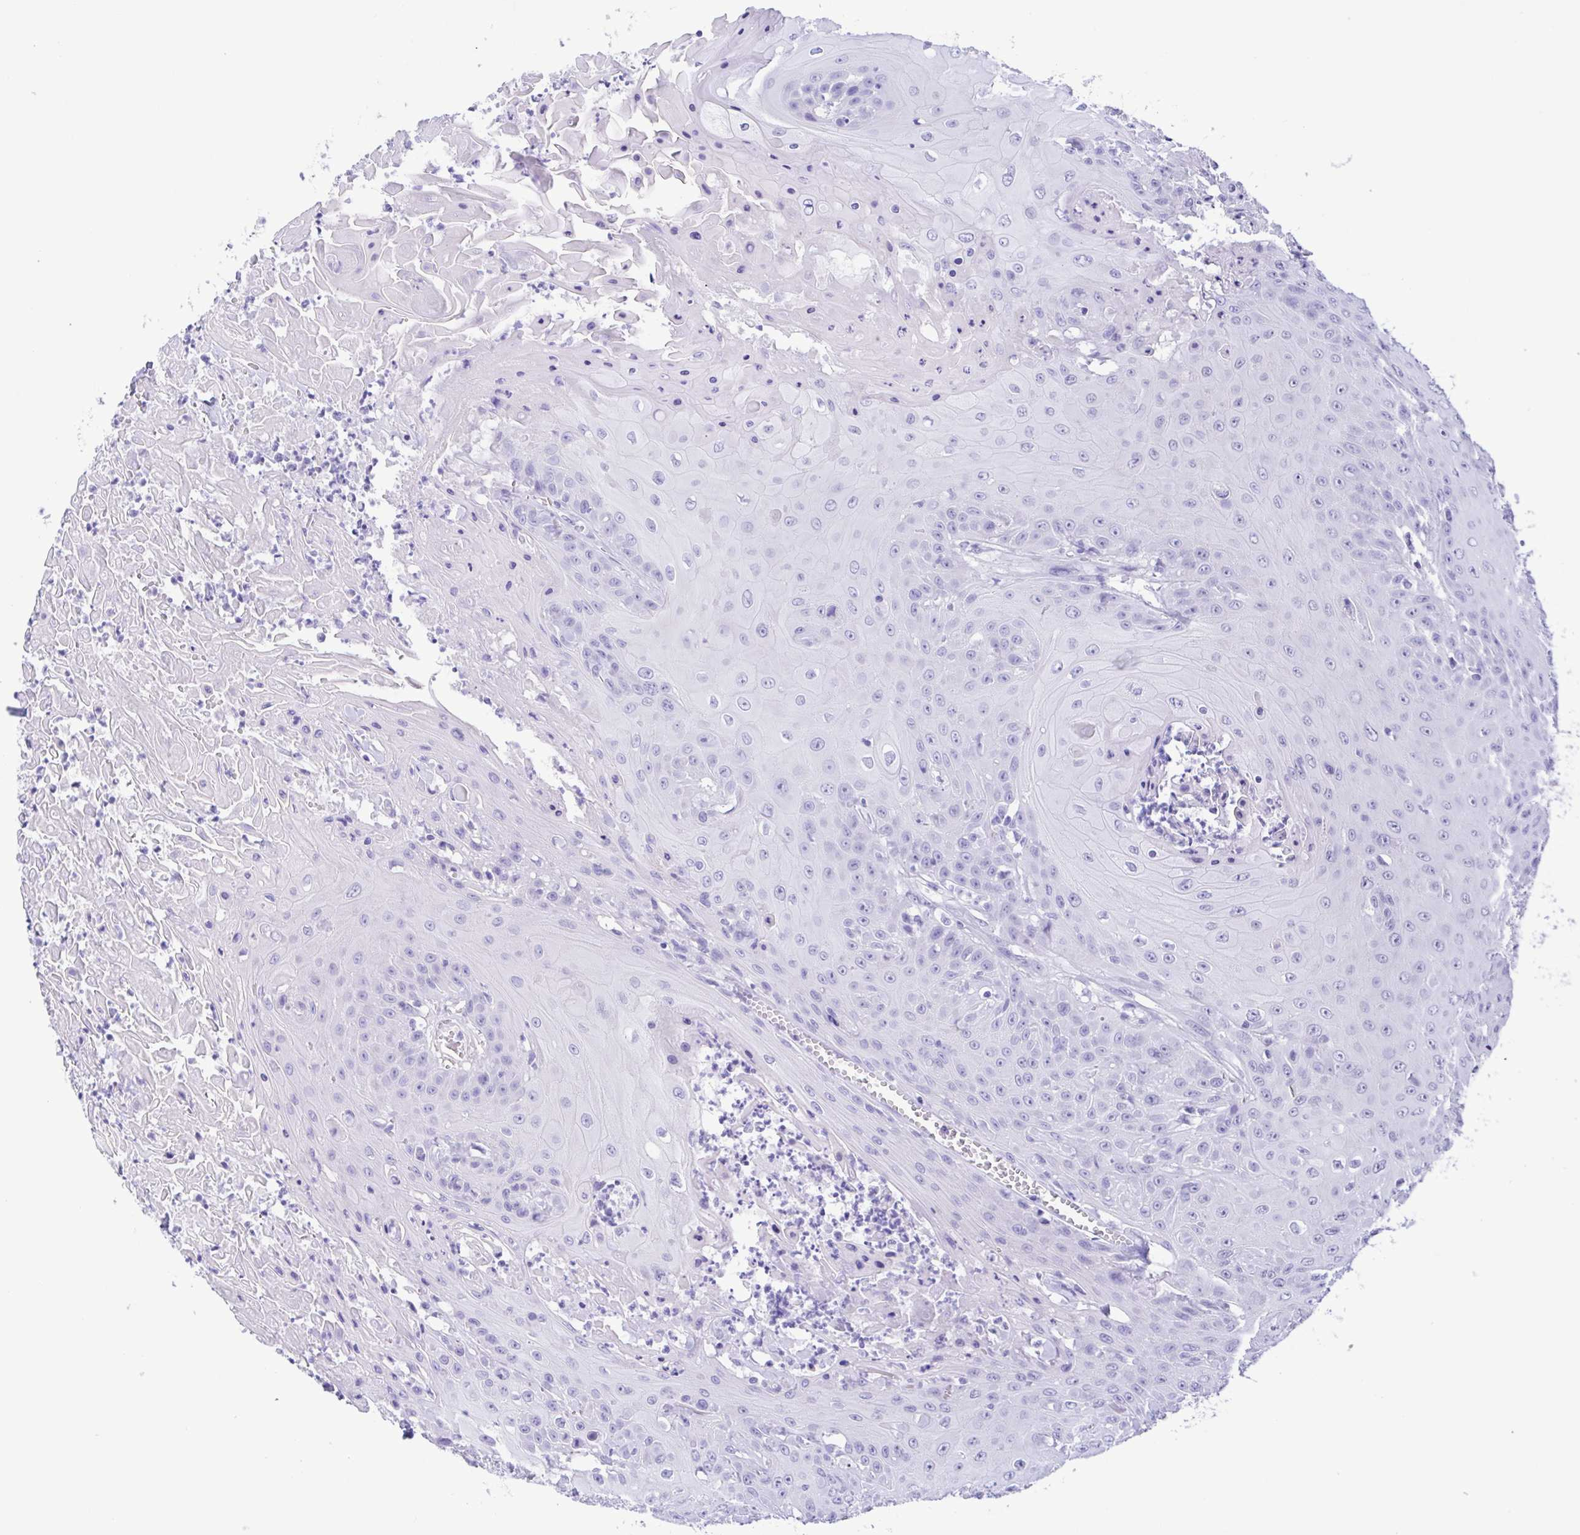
{"staining": {"intensity": "negative", "quantity": "none", "location": "none"}, "tissue": "head and neck cancer", "cell_type": "Tumor cells", "image_type": "cancer", "snomed": [{"axis": "morphology", "description": "Squamous cell carcinoma, NOS"}, {"axis": "topography", "description": "Skin"}, {"axis": "topography", "description": "Head-Neck"}], "caption": "Immunohistochemistry (IHC) histopathology image of neoplastic tissue: head and neck cancer (squamous cell carcinoma) stained with DAB demonstrates no significant protein staining in tumor cells.", "gene": "TSPY2", "patient": {"sex": "male", "age": 80}}